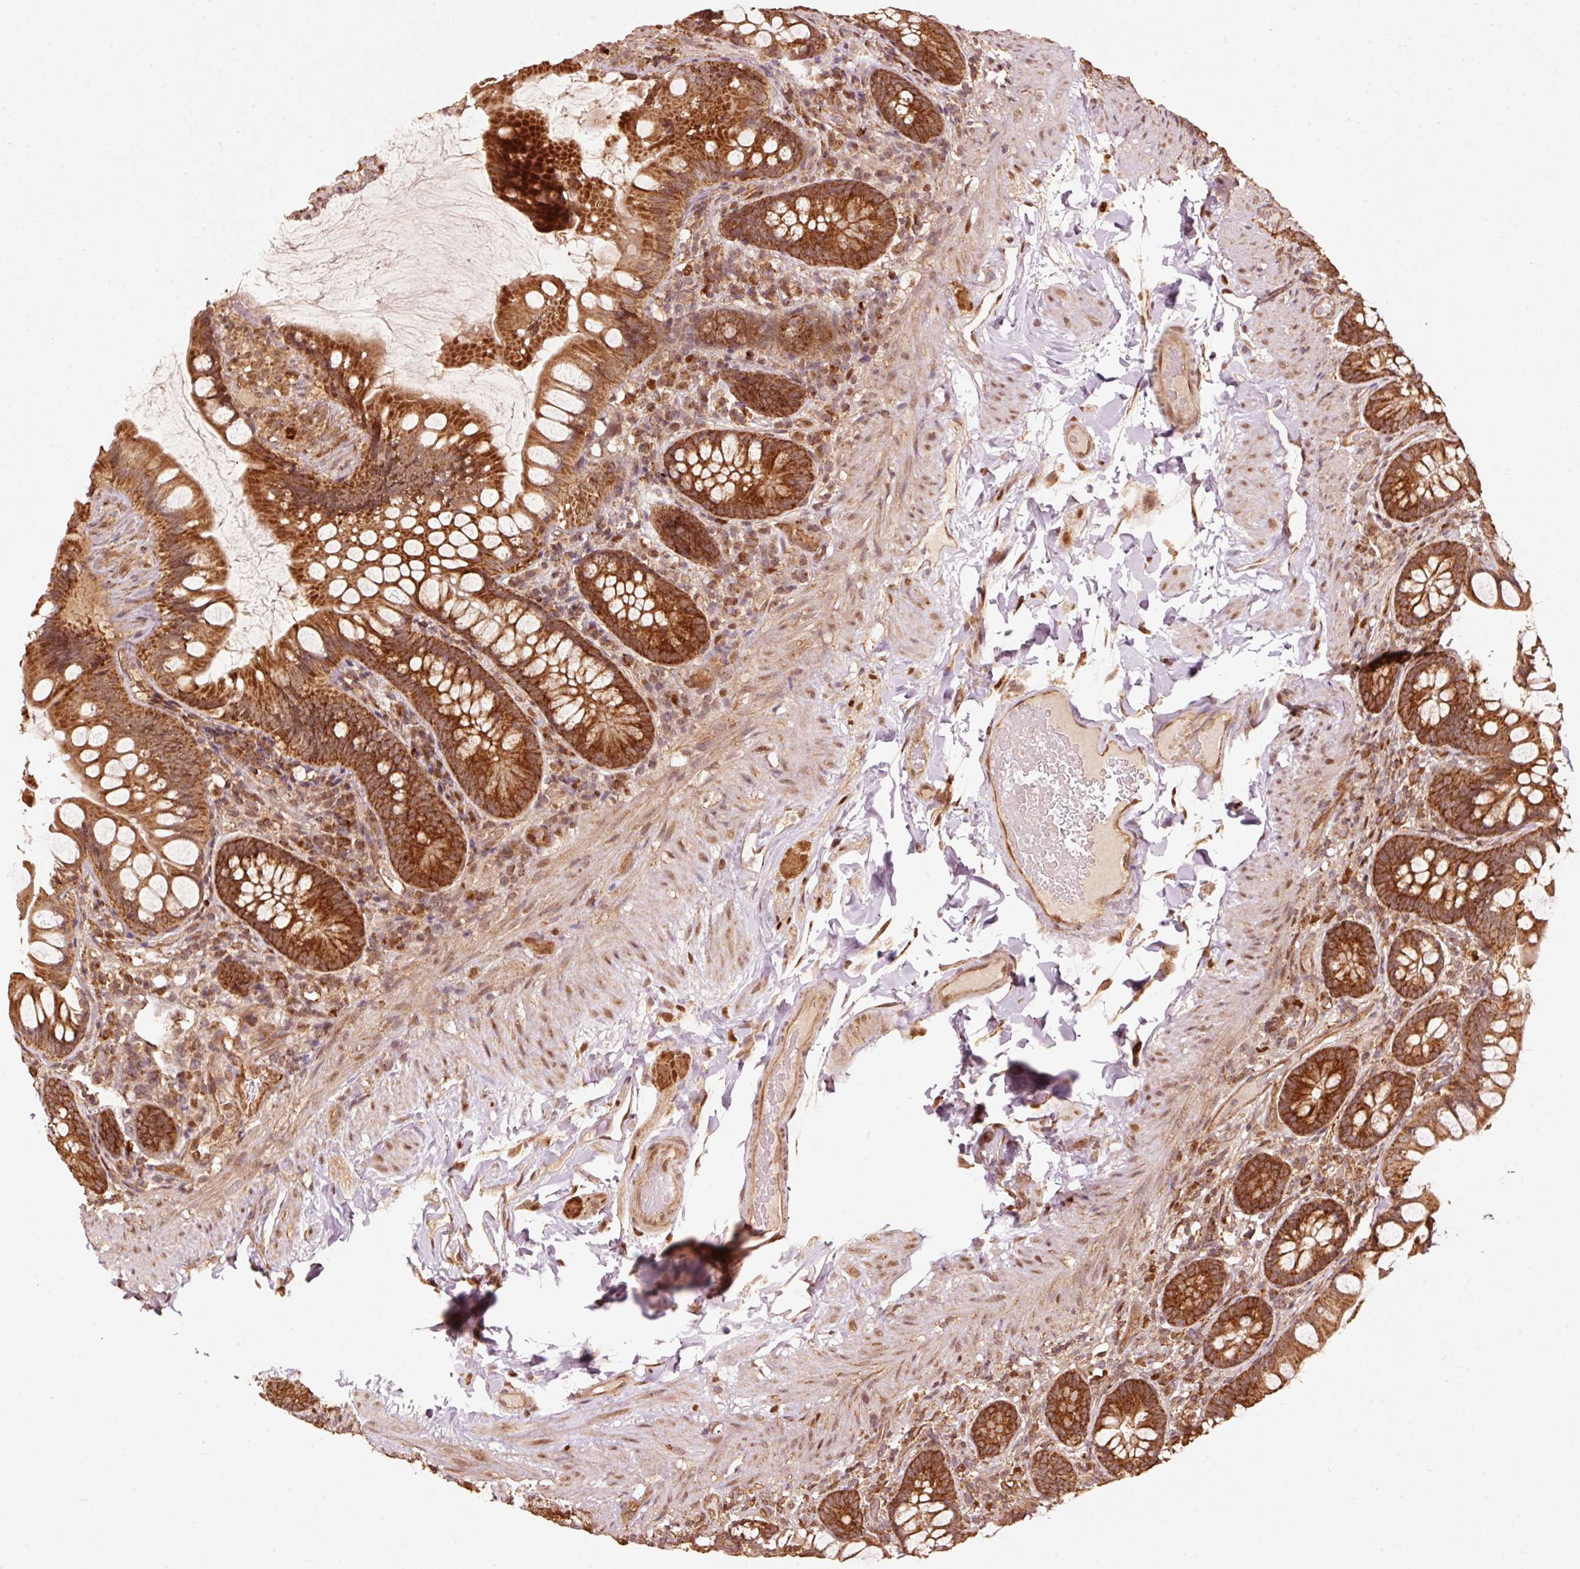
{"staining": {"intensity": "strong", "quantity": ">75%", "location": "cytoplasmic/membranous"}, "tissue": "small intestine", "cell_type": "Glandular cells", "image_type": "normal", "snomed": [{"axis": "morphology", "description": "Normal tissue, NOS"}, {"axis": "topography", "description": "Small intestine"}], "caption": "Brown immunohistochemical staining in unremarkable small intestine shows strong cytoplasmic/membranous staining in approximately >75% of glandular cells. (IHC, brightfield microscopy, high magnification).", "gene": "MRPL16", "patient": {"sex": "male", "age": 70}}